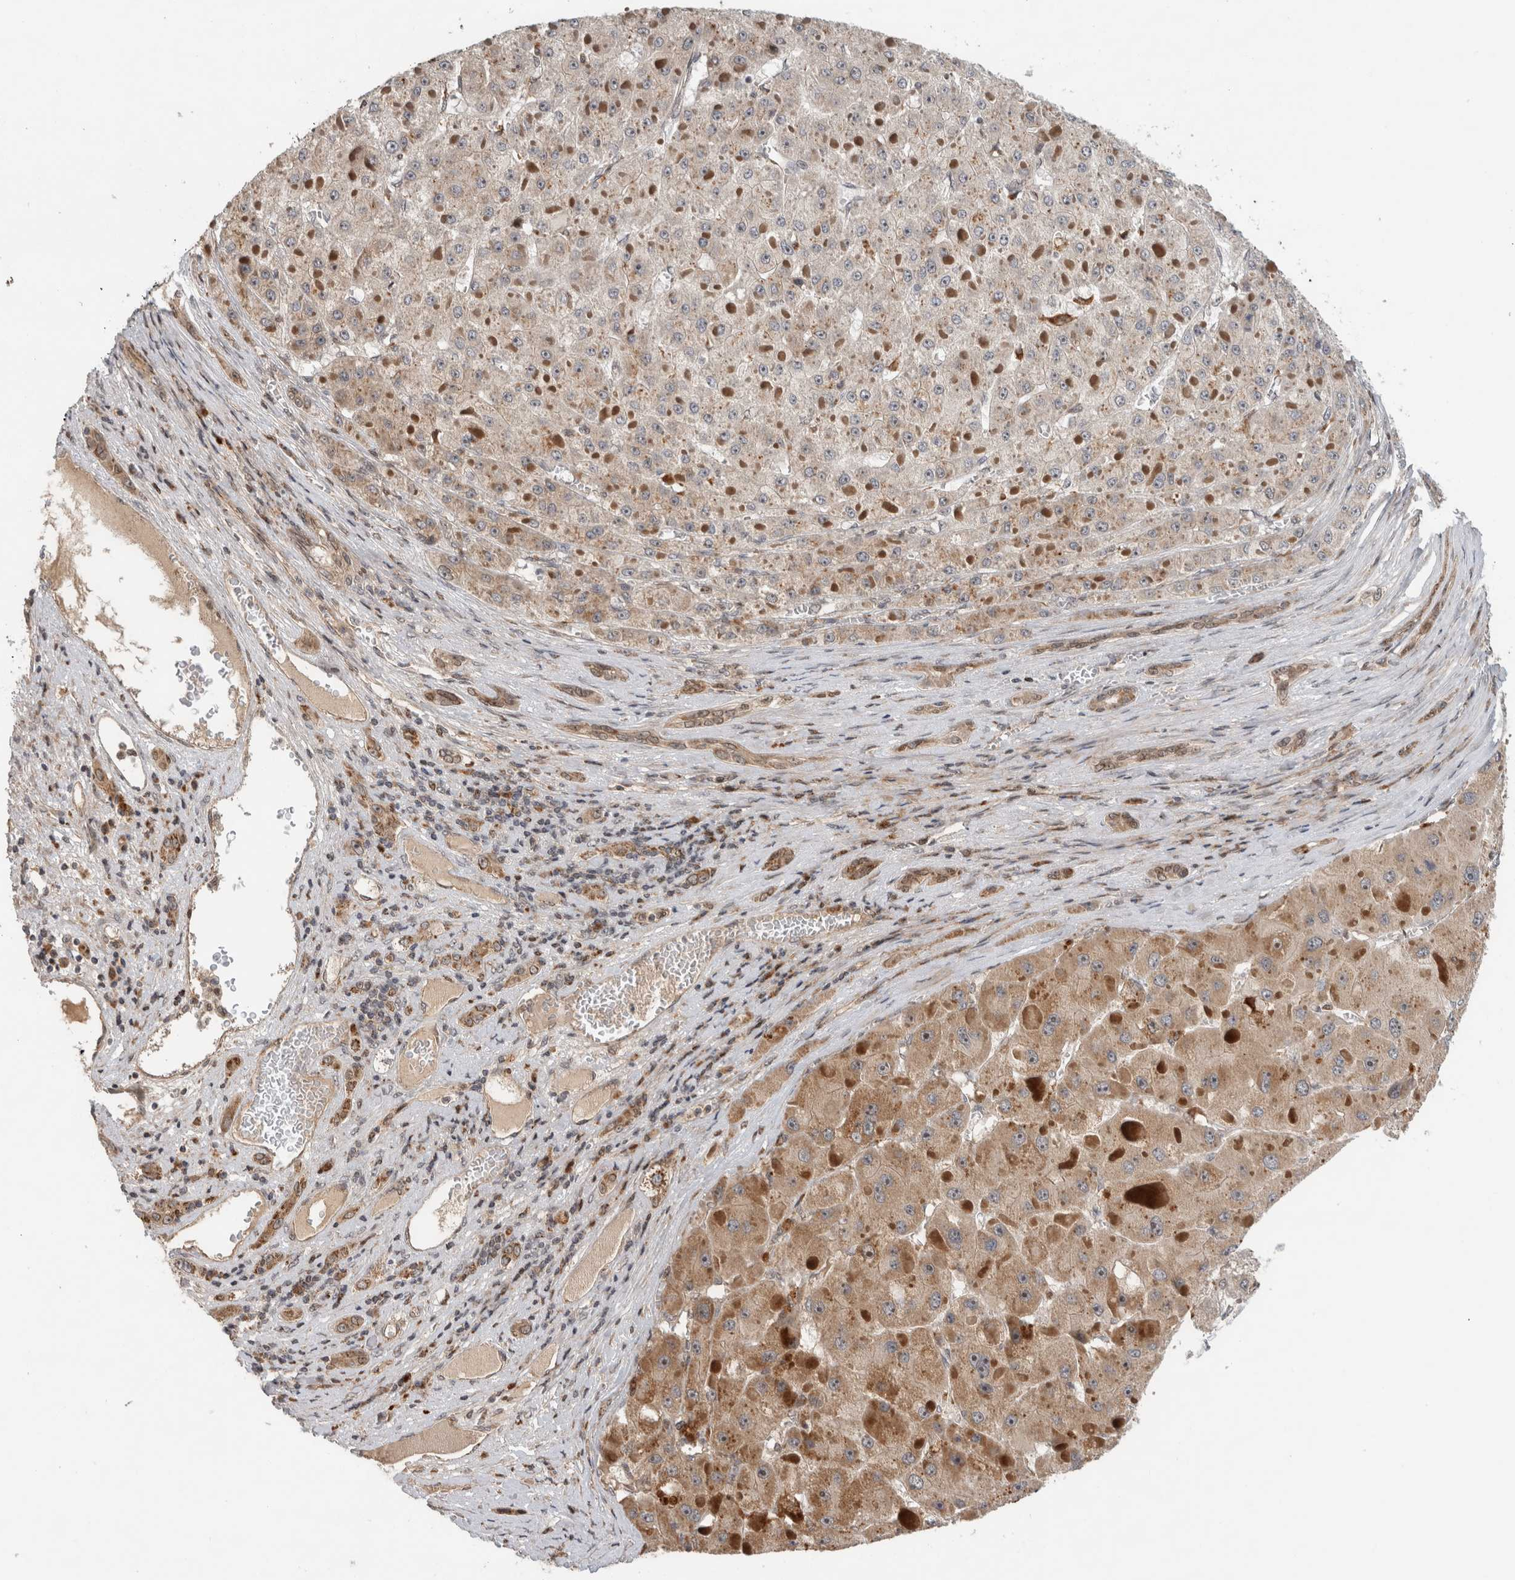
{"staining": {"intensity": "moderate", "quantity": ">75%", "location": "cytoplasmic/membranous"}, "tissue": "liver cancer", "cell_type": "Tumor cells", "image_type": "cancer", "snomed": [{"axis": "morphology", "description": "Carcinoma, Hepatocellular, NOS"}, {"axis": "topography", "description": "Liver"}], "caption": "Protein staining of liver hepatocellular carcinoma tissue displays moderate cytoplasmic/membranous positivity in approximately >75% of tumor cells.", "gene": "INSRR", "patient": {"sex": "female", "age": 73}}